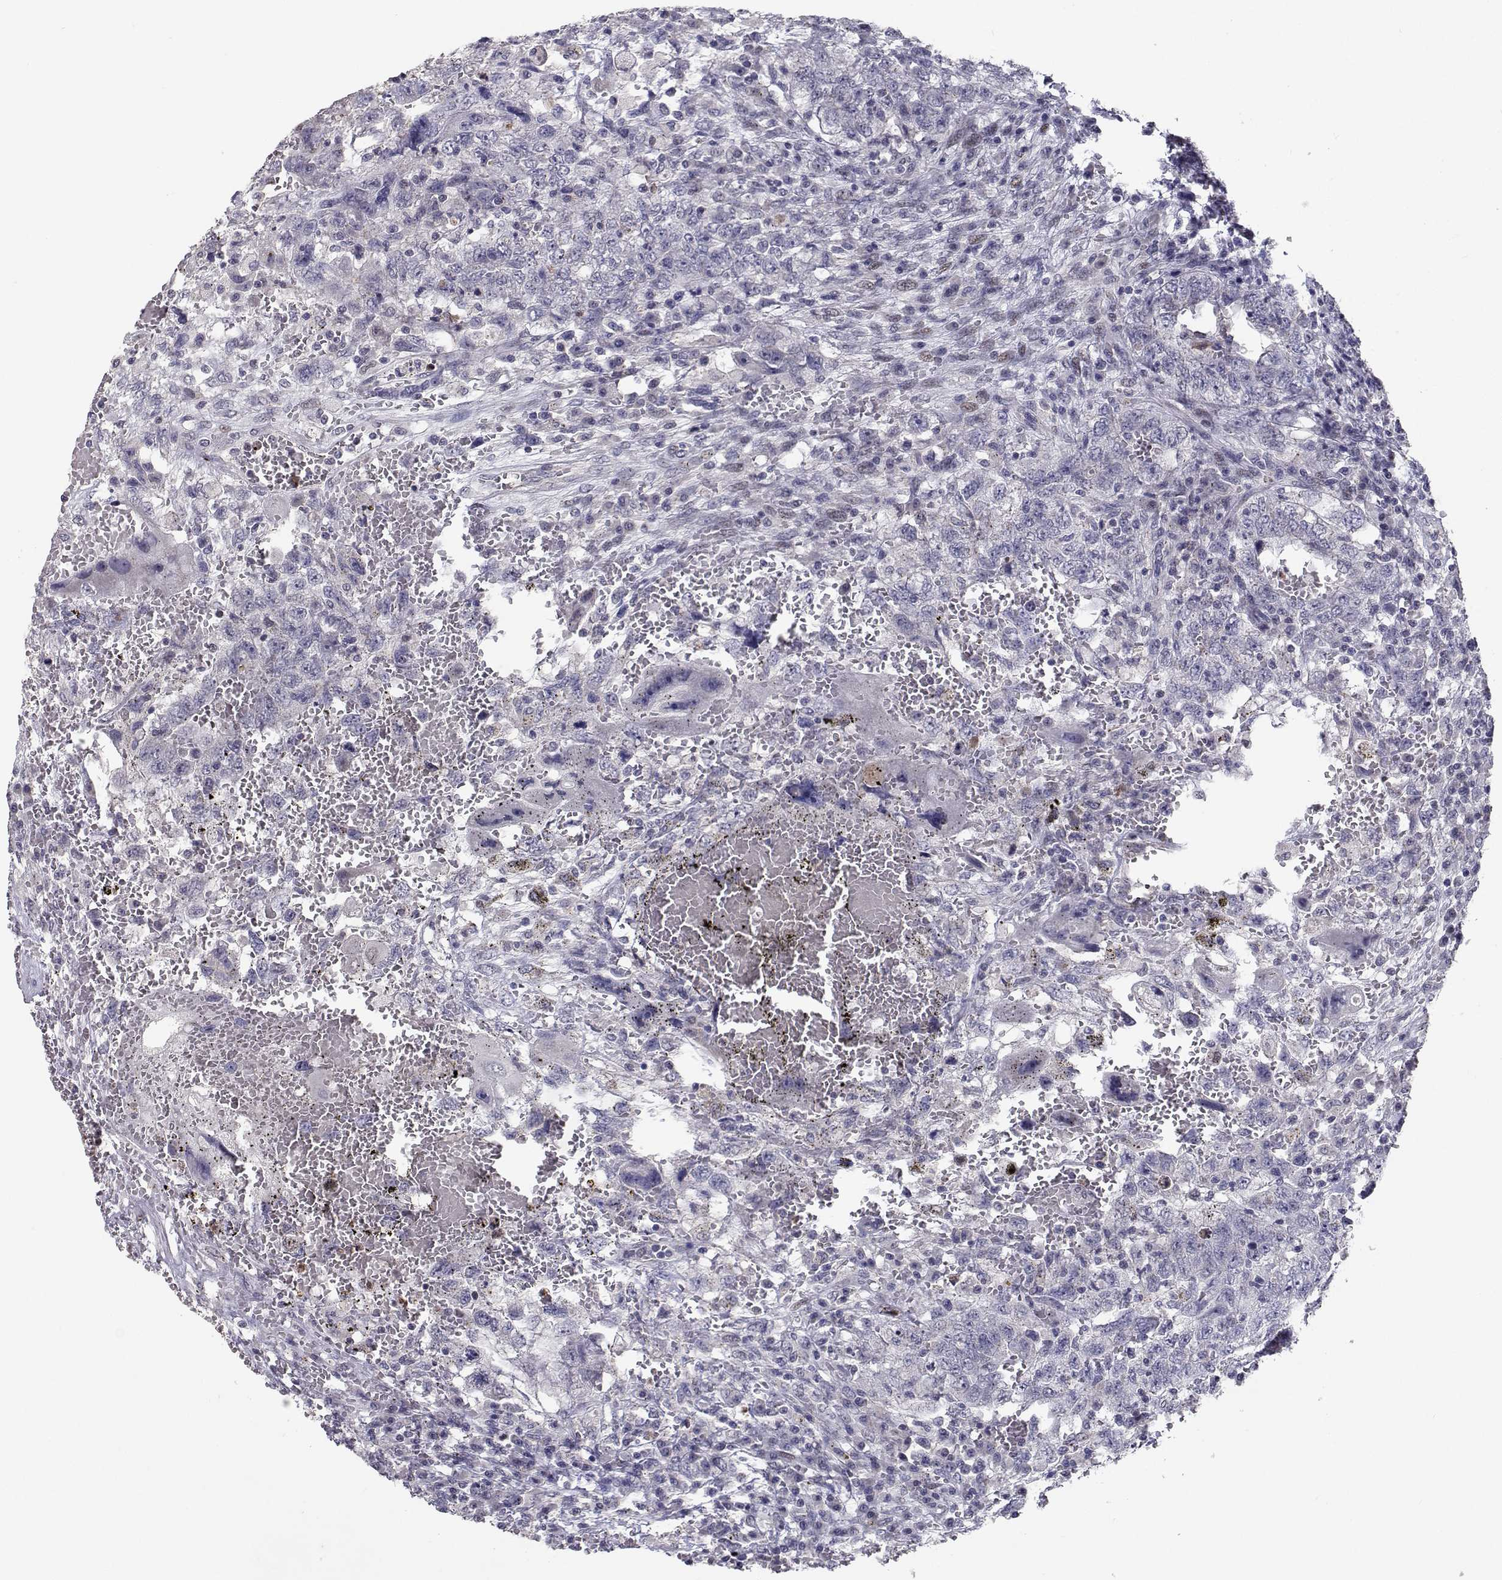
{"staining": {"intensity": "negative", "quantity": "none", "location": "none"}, "tissue": "testis cancer", "cell_type": "Tumor cells", "image_type": "cancer", "snomed": [{"axis": "morphology", "description": "Carcinoma, Embryonal, NOS"}, {"axis": "topography", "description": "Testis"}], "caption": "Protein analysis of testis cancer (embryonal carcinoma) shows no significant staining in tumor cells.", "gene": "RBPJL", "patient": {"sex": "male", "age": 26}}